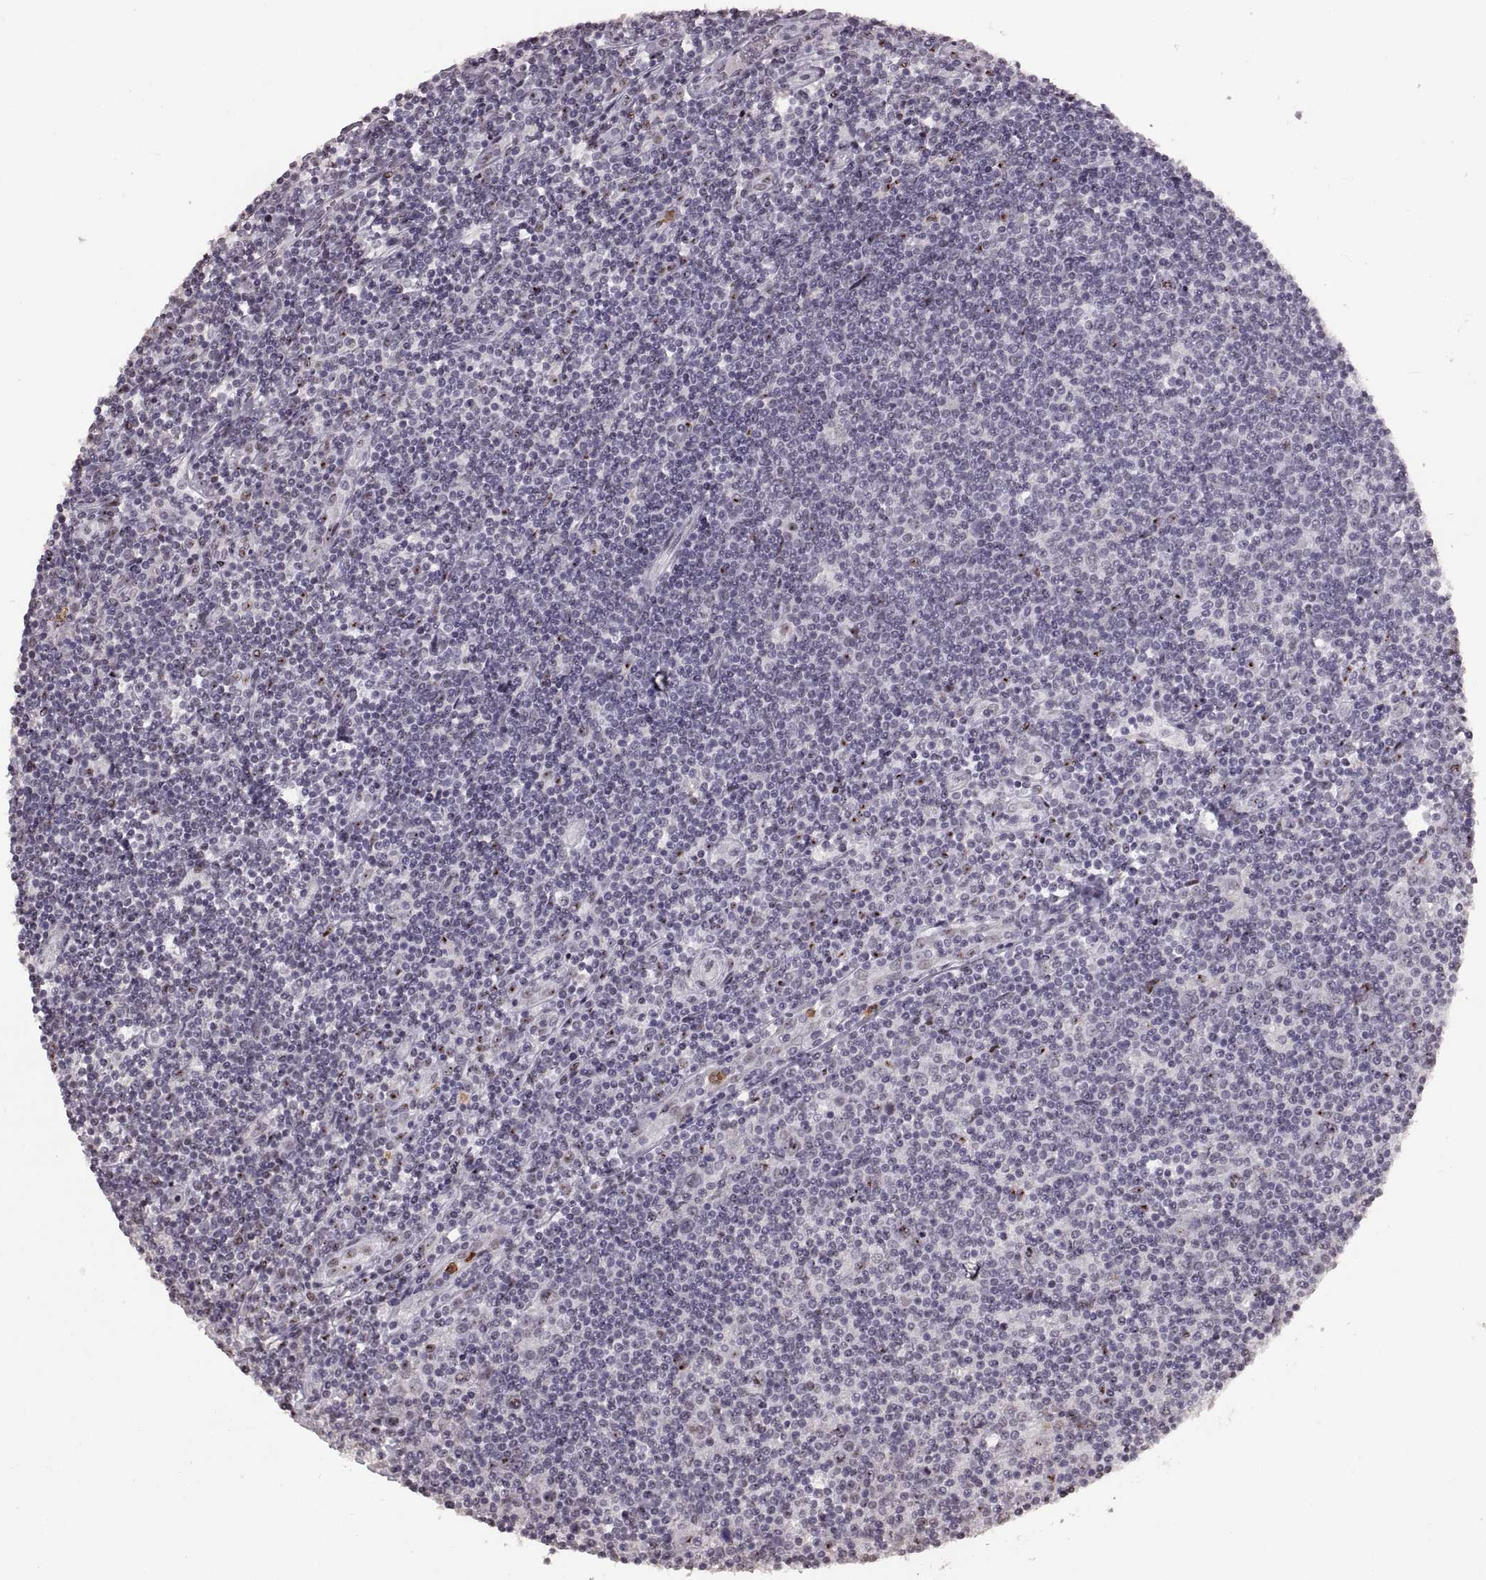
{"staining": {"intensity": "negative", "quantity": "none", "location": "none"}, "tissue": "lymphoma", "cell_type": "Tumor cells", "image_type": "cancer", "snomed": [{"axis": "morphology", "description": "Hodgkin's disease, NOS"}, {"axis": "topography", "description": "Lymph node"}], "caption": "Immunohistochemical staining of Hodgkin's disease displays no significant expression in tumor cells.", "gene": "PALS1", "patient": {"sex": "male", "age": 40}}